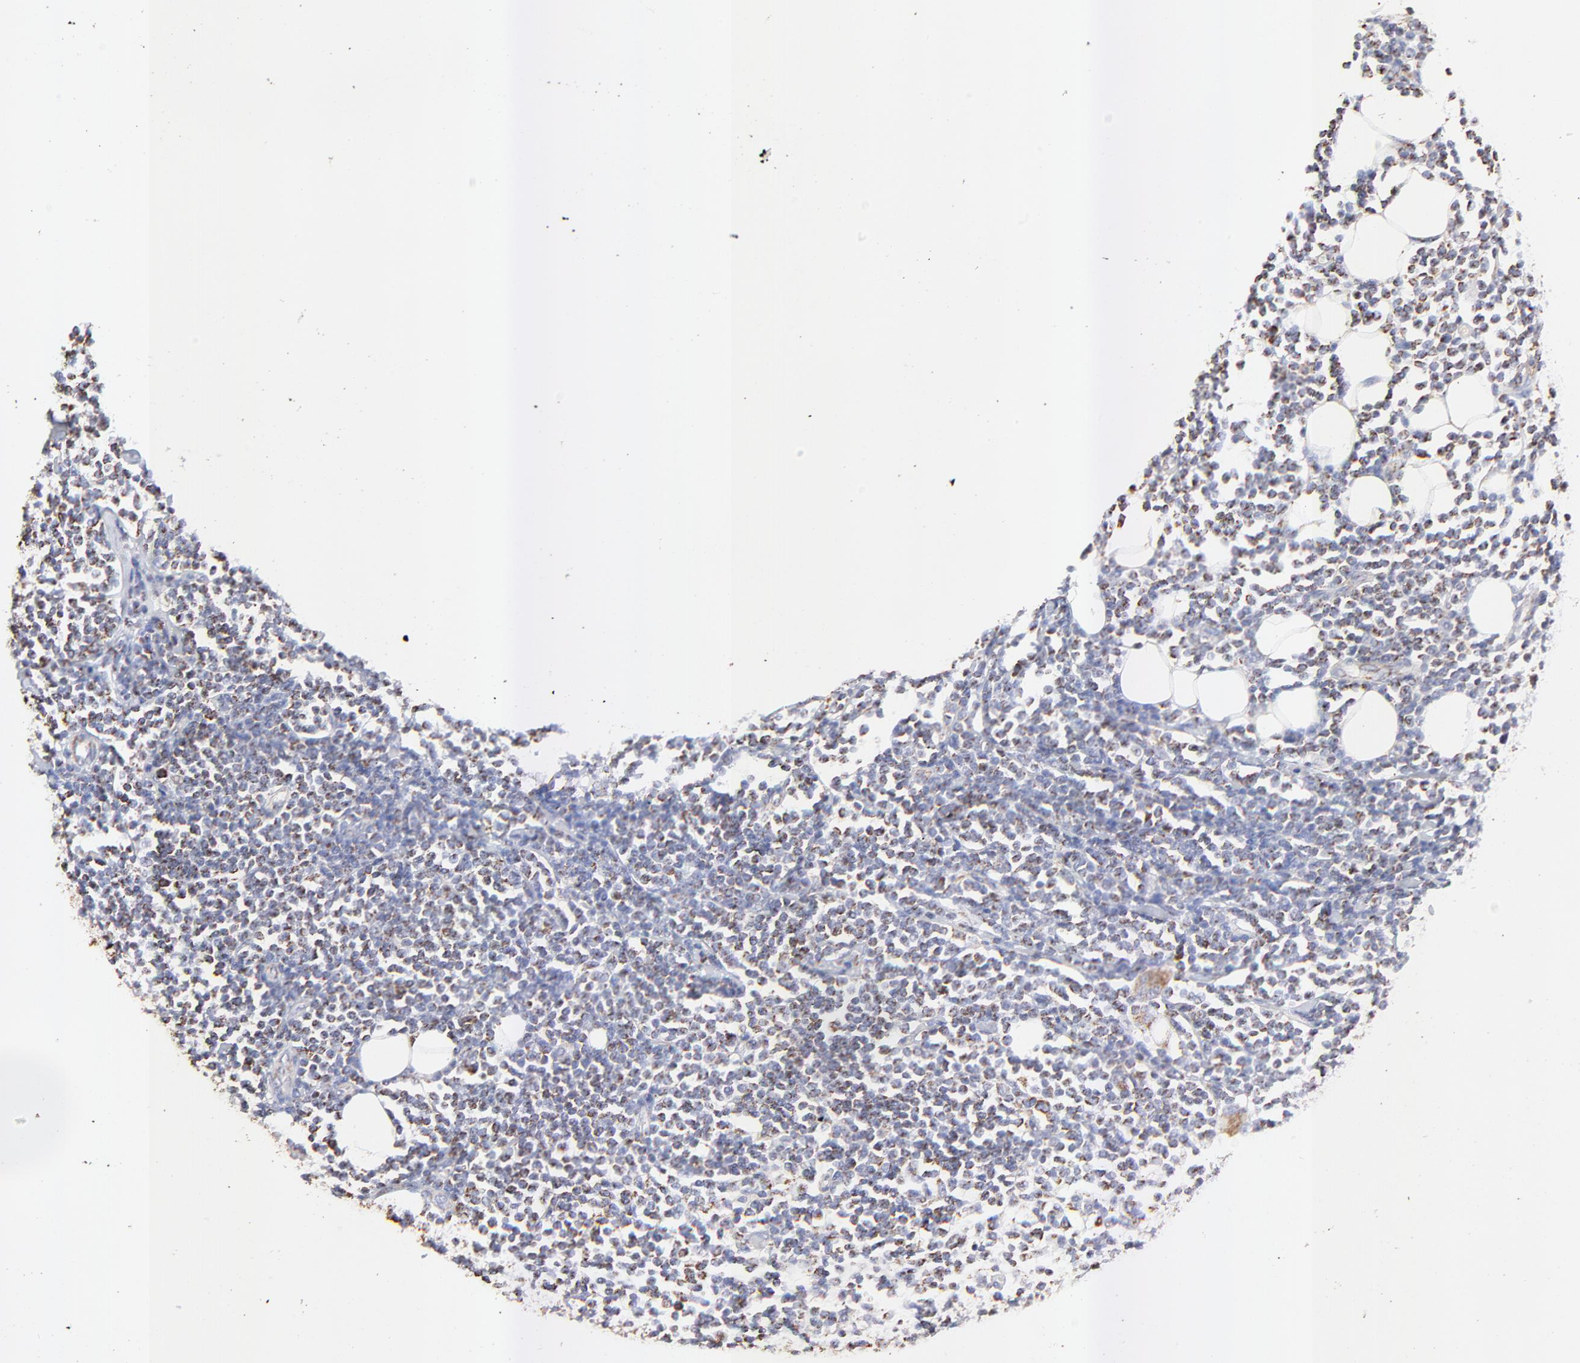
{"staining": {"intensity": "weak", "quantity": "25%-75%", "location": "cytoplasmic/membranous"}, "tissue": "lymphoma", "cell_type": "Tumor cells", "image_type": "cancer", "snomed": [{"axis": "morphology", "description": "Malignant lymphoma, non-Hodgkin's type, Low grade"}, {"axis": "topography", "description": "Soft tissue"}], "caption": "Weak cytoplasmic/membranous staining is seen in approximately 25%-75% of tumor cells in malignant lymphoma, non-Hodgkin's type (low-grade). The staining was performed using DAB to visualize the protein expression in brown, while the nuclei were stained in blue with hematoxylin (Magnification: 20x).", "gene": "COX4I1", "patient": {"sex": "male", "age": 92}}